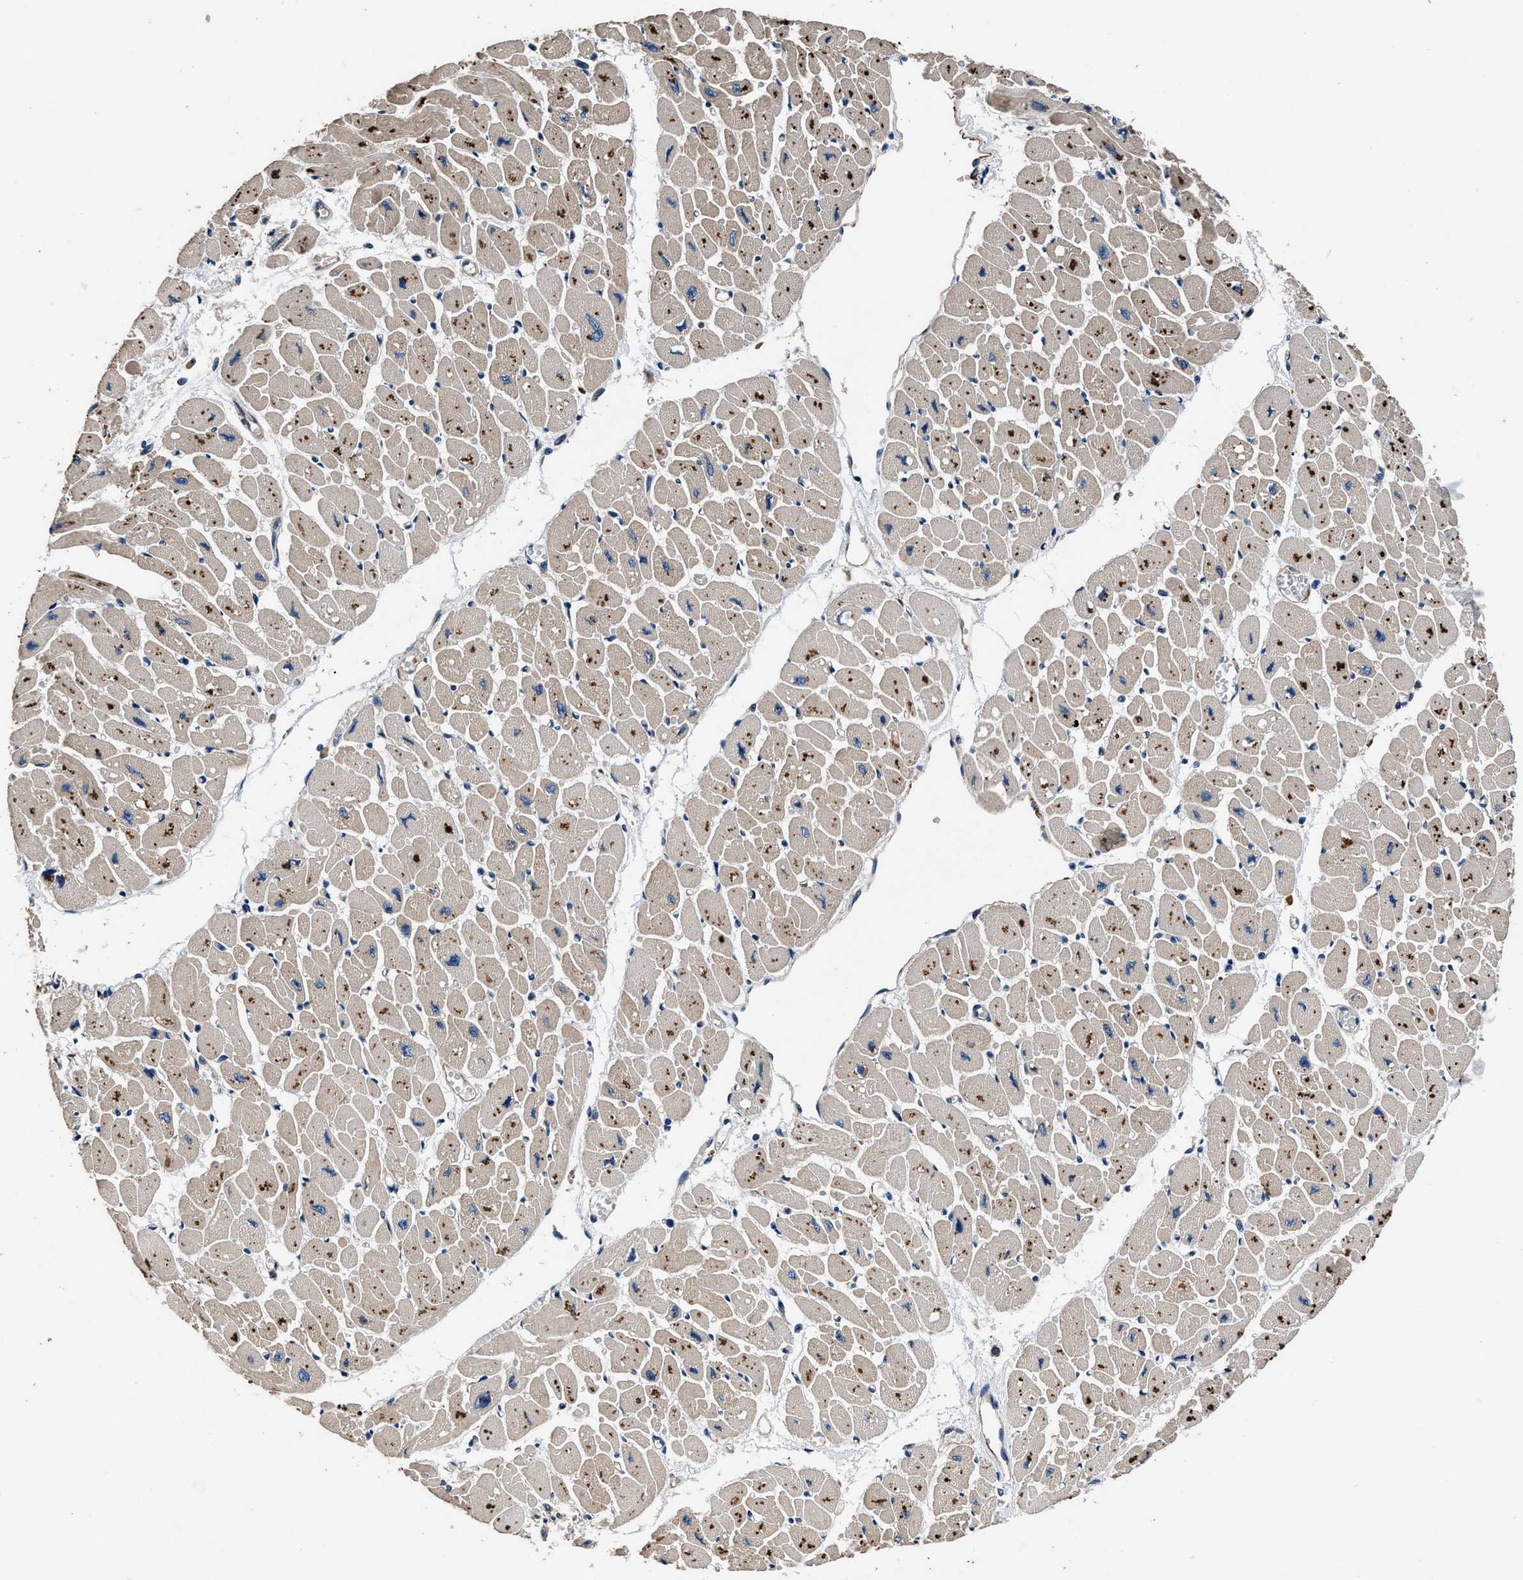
{"staining": {"intensity": "moderate", "quantity": "25%-75%", "location": "cytoplasmic/membranous"}, "tissue": "heart muscle", "cell_type": "Cardiomyocytes", "image_type": "normal", "snomed": [{"axis": "morphology", "description": "Normal tissue, NOS"}, {"axis": "topography", "description": "Heart"}], "caption": "Protein expression analysis of unremarkable human heart muscle reveals moderate cytoplasmic/membranous positivity in approximately 25%-75% of cardiomyocytes.", "gene": "DHRS7B", "patient": {"sex": "female", "age": 54}}